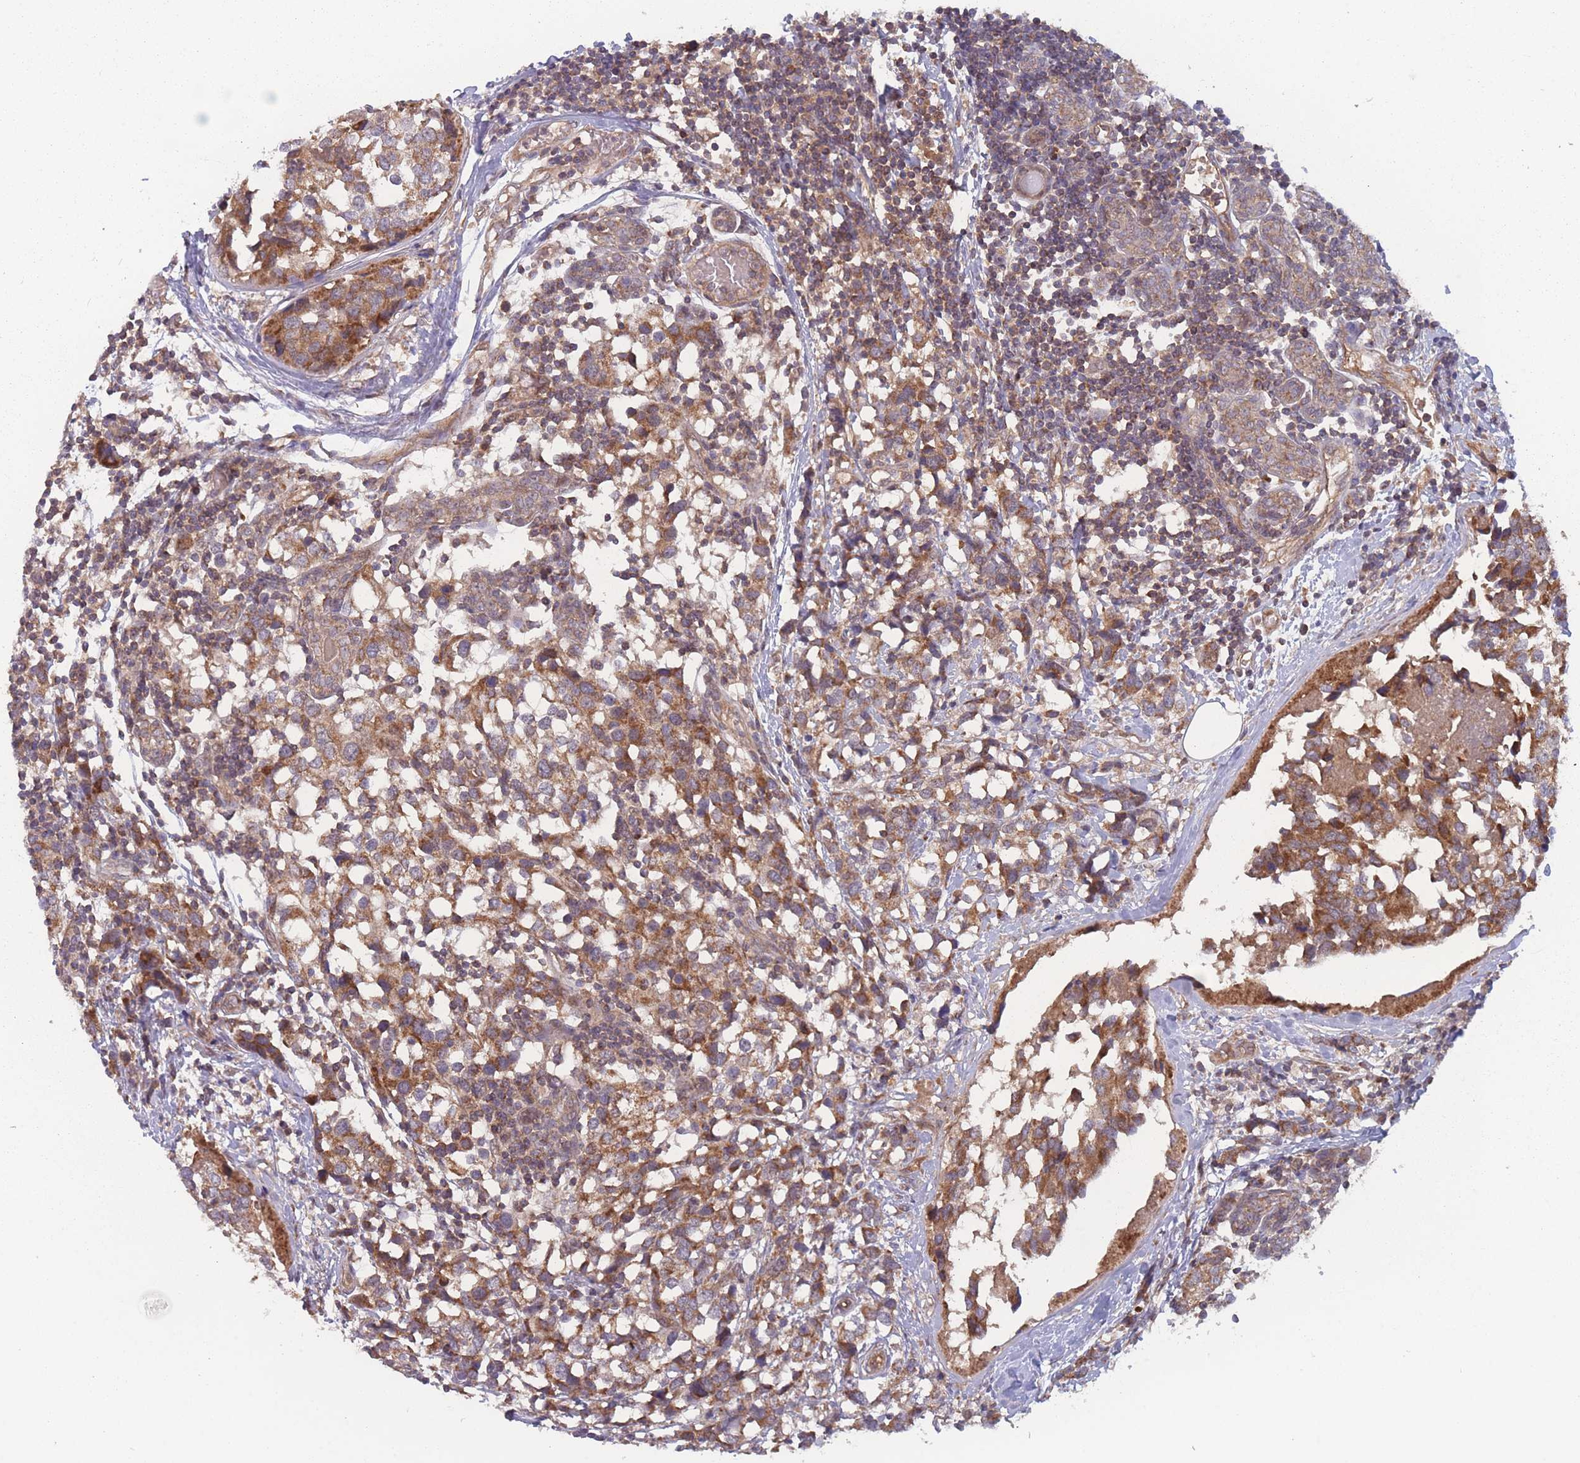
{"staining": {"intensity": "moderate", "quantity": ">75%", "location": "cytoplasmic/membranous"}, "tissue": "breast cancer", "cell_type": "Tumor cells", "image_type": "cancer", "snomed": [{"axis": "morphology", "description": "Lobular carcinoma"}, {"axis": "topography", "description": "Breast"}], "caption": "Protein analysis of lobular carcinoma (breast) tissue reveals moderate cytoplasmic/membranous staining in approximately >75% of tumor cells.", "gene": "ATP5MG", "patient": {"sex": "female", "age": 59}}